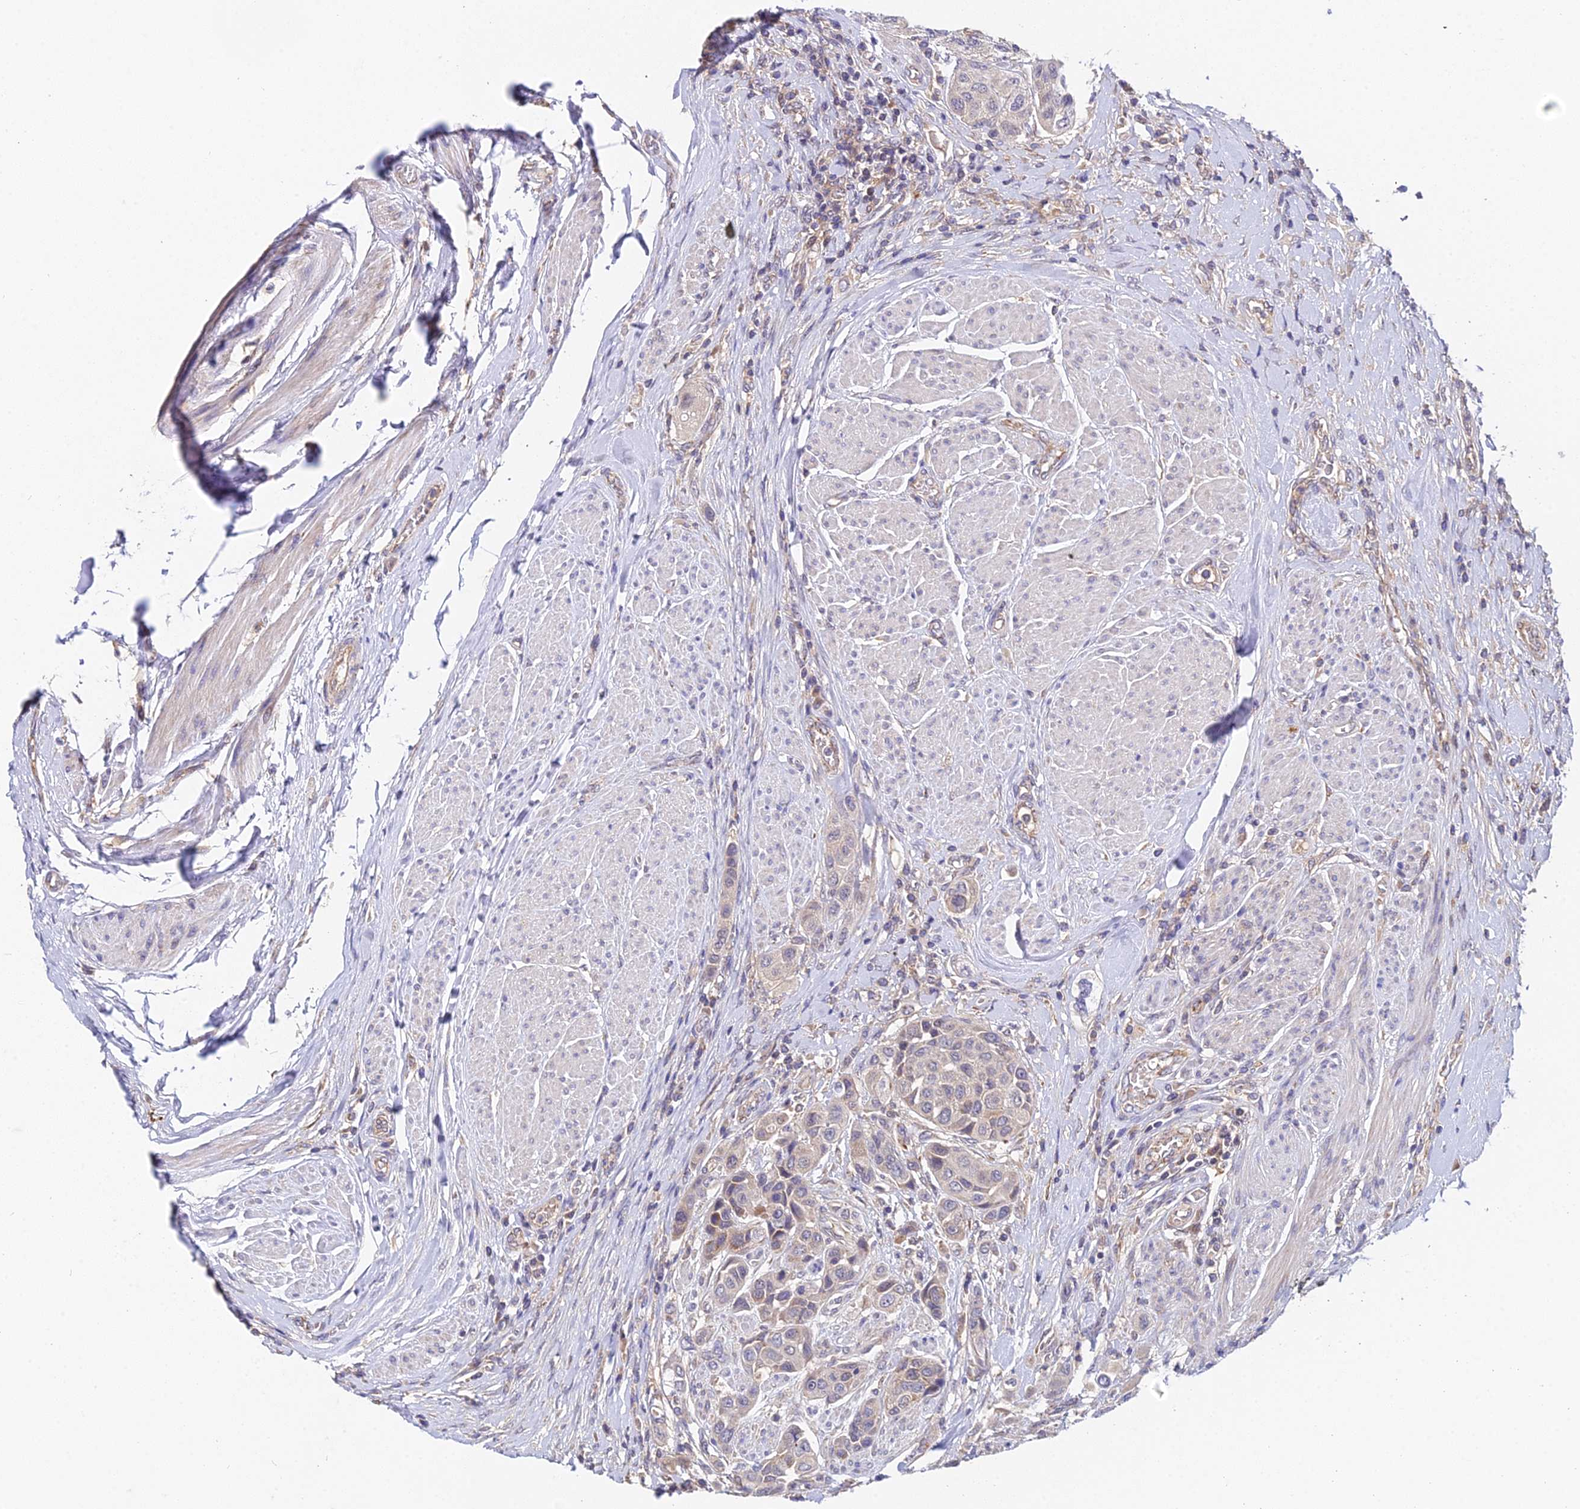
{"staining": {"intensity": "weak", "quantity": "<25%", "location": "cytoplasmic/membranous"}, "tissue": "urothelial cancer", "cell_type": "Tumor cells", "image_type": "cancer", "snomed": [{"axis": "morphology", "description": "Urothelial carcinoma, High grade"}, {"axis": "topography", "description": "Urinary bladder"}], "caption": "Histopathology image shows no protein positivity in tumor cells of urothelial carcinoma (high-grade) tissue. Brightfield microscopy of IHC stained with DAB (brown) and hematoxylin (blue), captured at high magnification.", "gene": "ZBED8", "patient": {"sex": "male", "age": 50}}